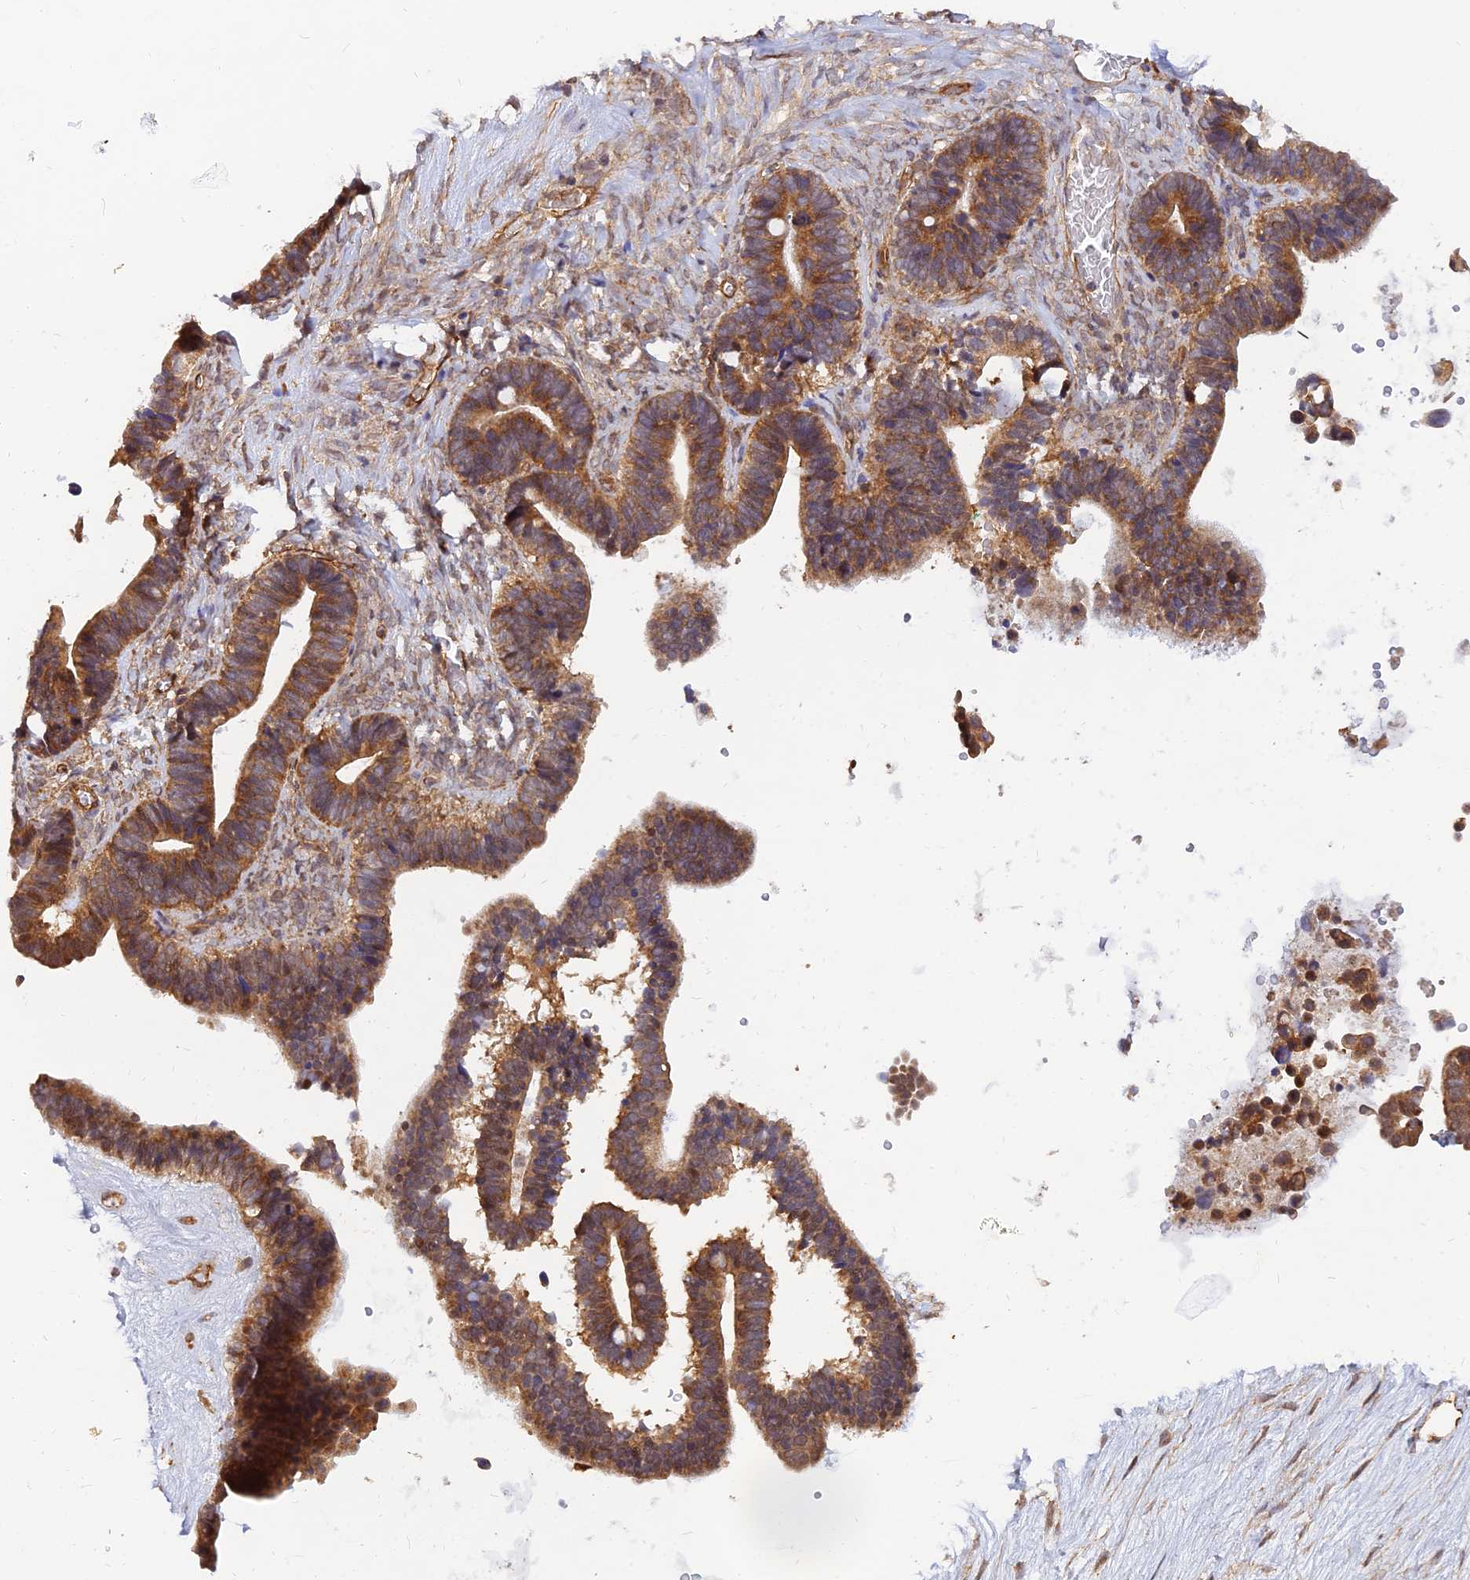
{"staining": {"intensity": "moderate", "quantity": ">75%", "location": "cytoplasmic/membranous"}, "tissue": "ovarian cancer", "cell_type": "Tumor cells", "image_type": "cancer", "snomed": [{"axis": "morphology", "description": "Cystadenocarcinoma, serous, NOS"}, {"axis": "topography", "description": "Ovary"}], "caption": "Serous cystadenocarcinoma (ovarian) stained with a protein marker exhibits moderate staining in tumor cells.", "gene": "WDR41", "patient": {"sex": "female", "age": 56}}